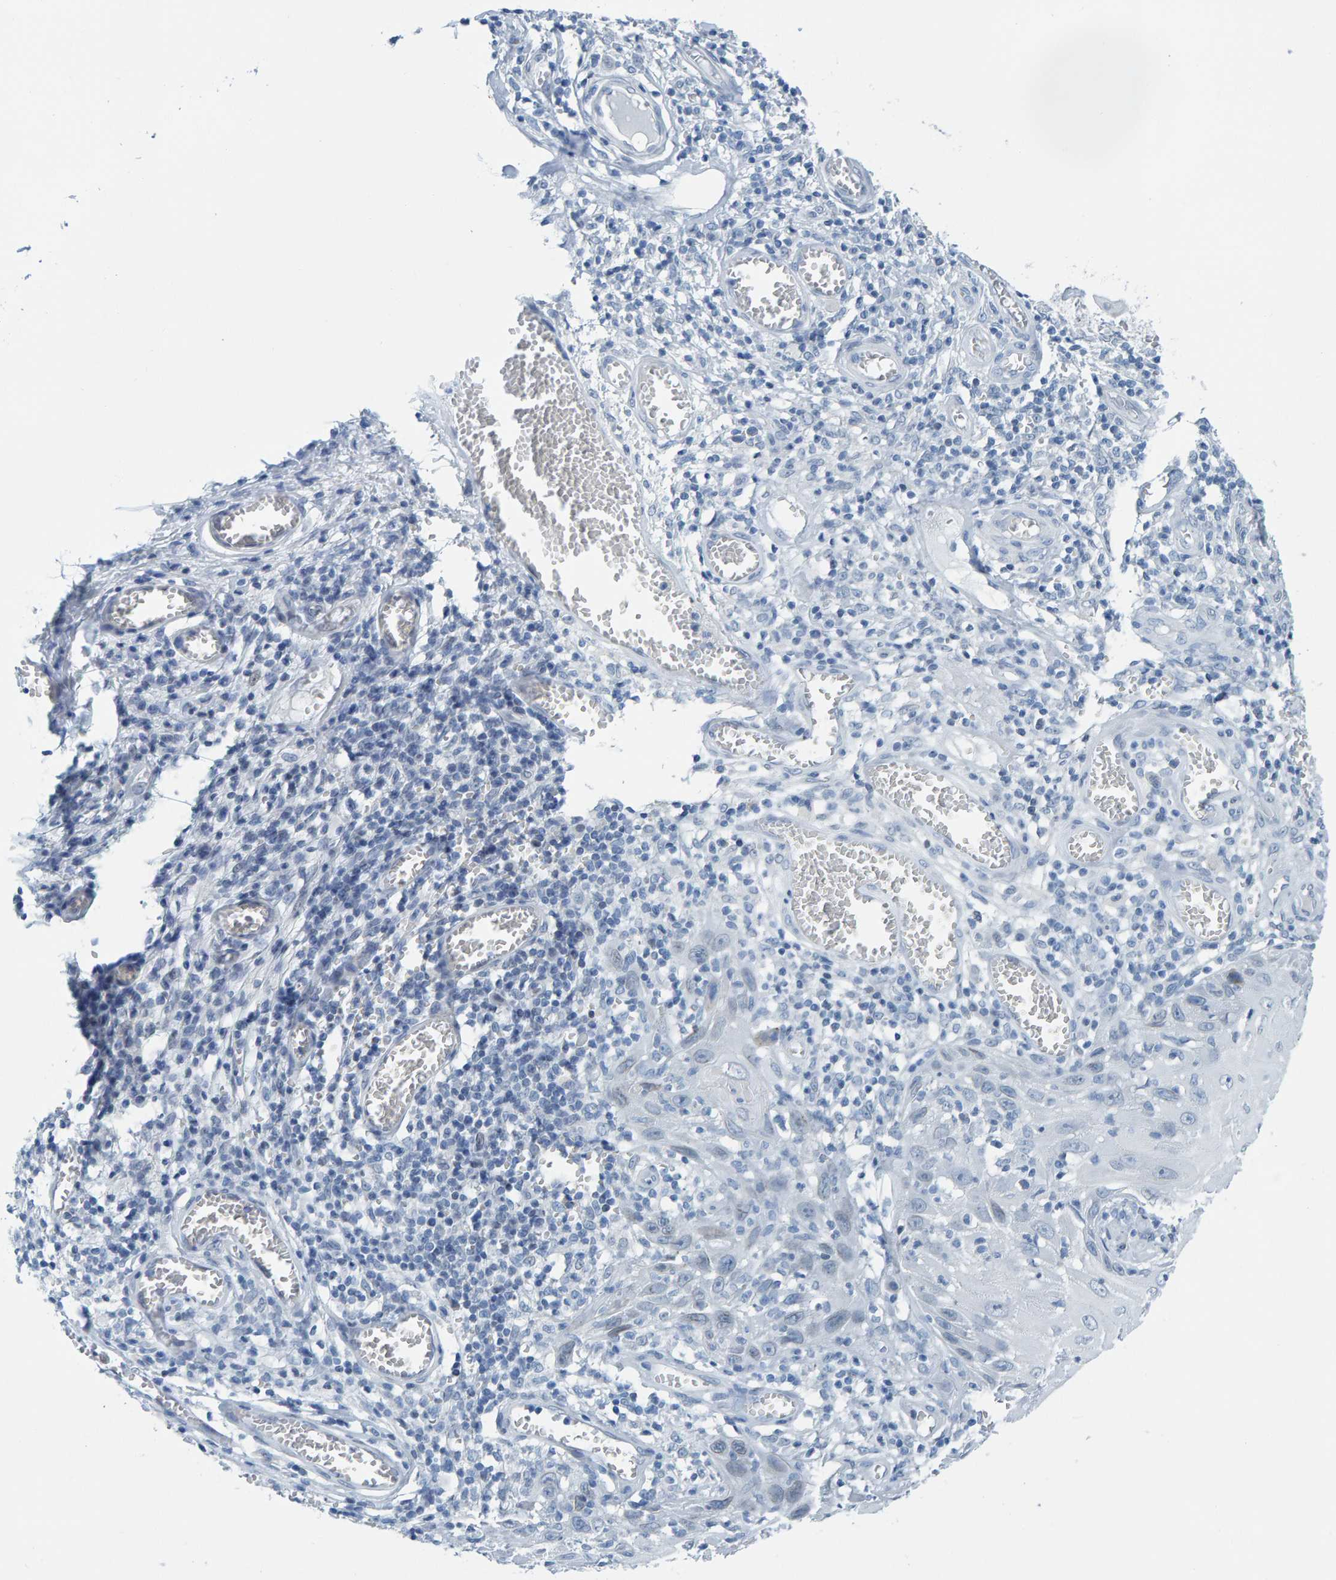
{"staining": {"intensity": "negative", "quantity": "none", "location": "none"}, "tissue": "skin cancer", "cell_type": "Tumor cells", "image_type": "cancer", "snomed": [{"axis": "morphology", "description": "Squamous cell carcinoma, NOS"}, {"axis": "topography", "description": "Skin"}], "caption": "Protein analysis of squamous cell carcinoma (skin) demonstrates no significant positivity in tumor cells.", "gene": "LMNB2", "patient": {"sex": "female", "age": 73}}